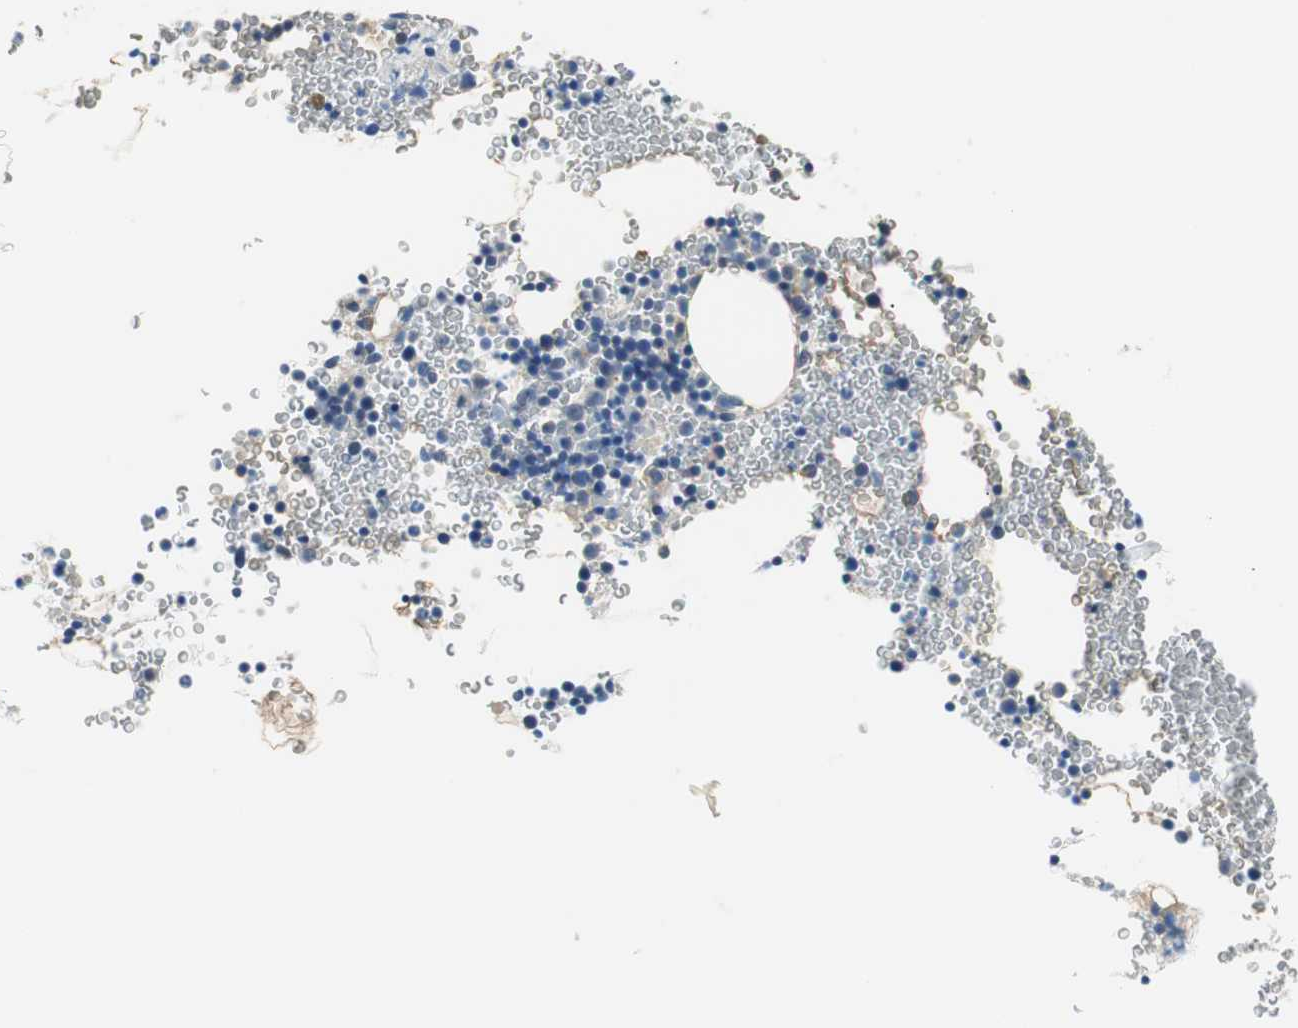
{"staining": {"intensity": "weak", "quantity": "25%-75%", "location": "cytoplasmic/membranous"}, "tissue": "bone marrow", "cell_type": "Hematopoietic cells", "image_type": "normal", "snomed": [{"axis": "morphology", "description": "Normal tissue, NOS"}, {"axis": "morphology", "description": "Inflammation, NOS"}, {"axis": "topography", "description": "Bone marrow"}], "caption": "Immunohistochemical staining of unremarkable bone marrow reveals 25%-75% levels of weak cytoplasmic/membranous protein positivity in about 25%-75% of hematopoietic cells. (IHC, brightfield microscopy, high magnification).", "gene": "VIL1", "patient": {"sex": "male", "age": 22}}